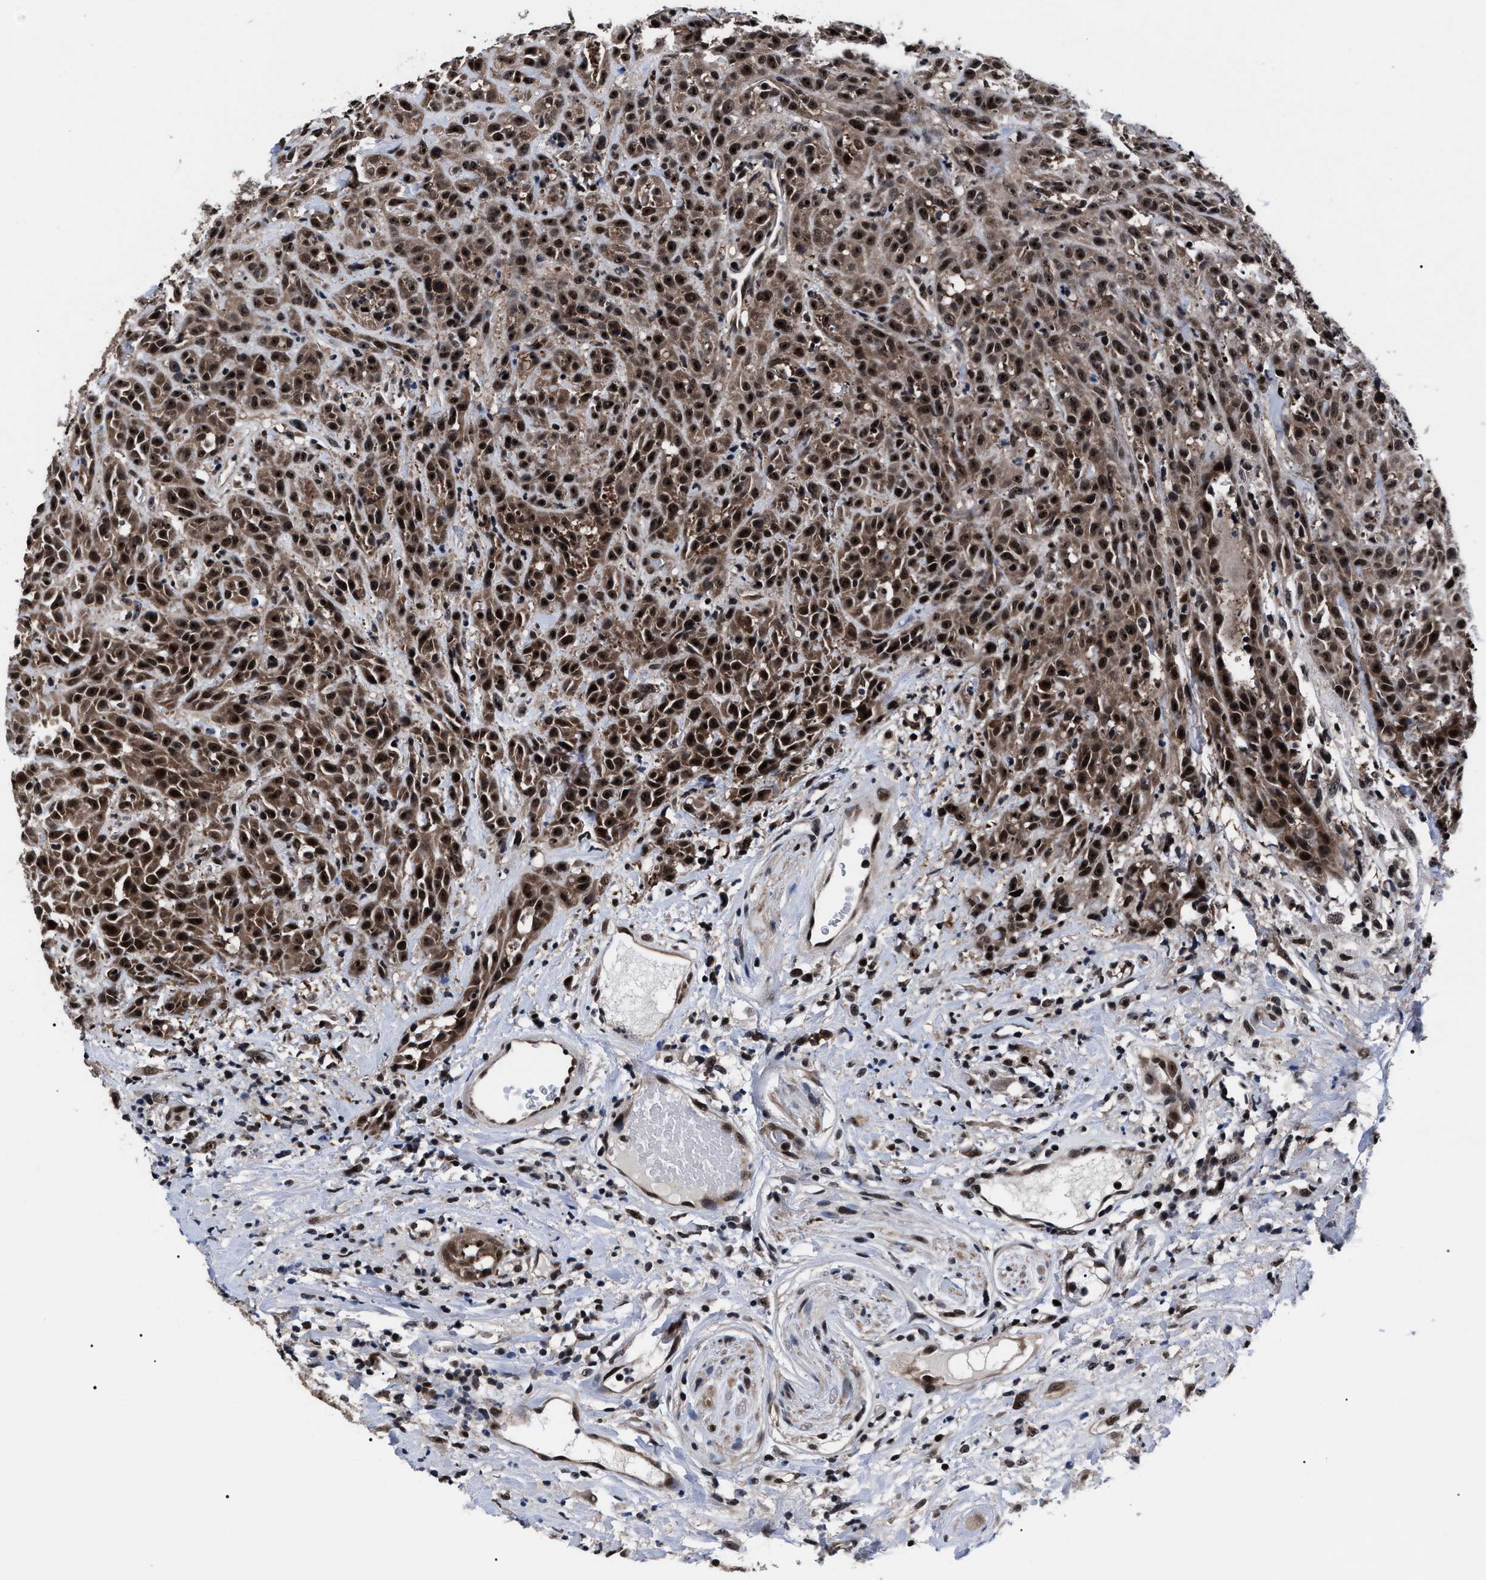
{"staining": {"intensity": "strong", "quantity": ">75%", "location": "cytoplasmic/membranous,nuclear"}, "tissue": "head and neck cancer", "cell_type": "Tumor cells", "image_type": "cancer", "snomed": [{"axis": "morphology", "description": "Normal tissue, NOS"}, {"axis": "morphology", "description": "Squamous cell carcinoma, NOS"}, {"axis": "topography", "description": "Cartilage tissue"}, {"axis": "topography", "description": "Head-Neck"}], "caption": "IHC micrograph of head and neck cancer (squamous cell carcinoma) stained for a protein (brown), which displays high levels of strong cytoplasmic/membranous and nuclear expression in approximately >75% of tumor cells.", "gene": "CSNK2A1", "patient": {"sex": "male", "age": 62}}